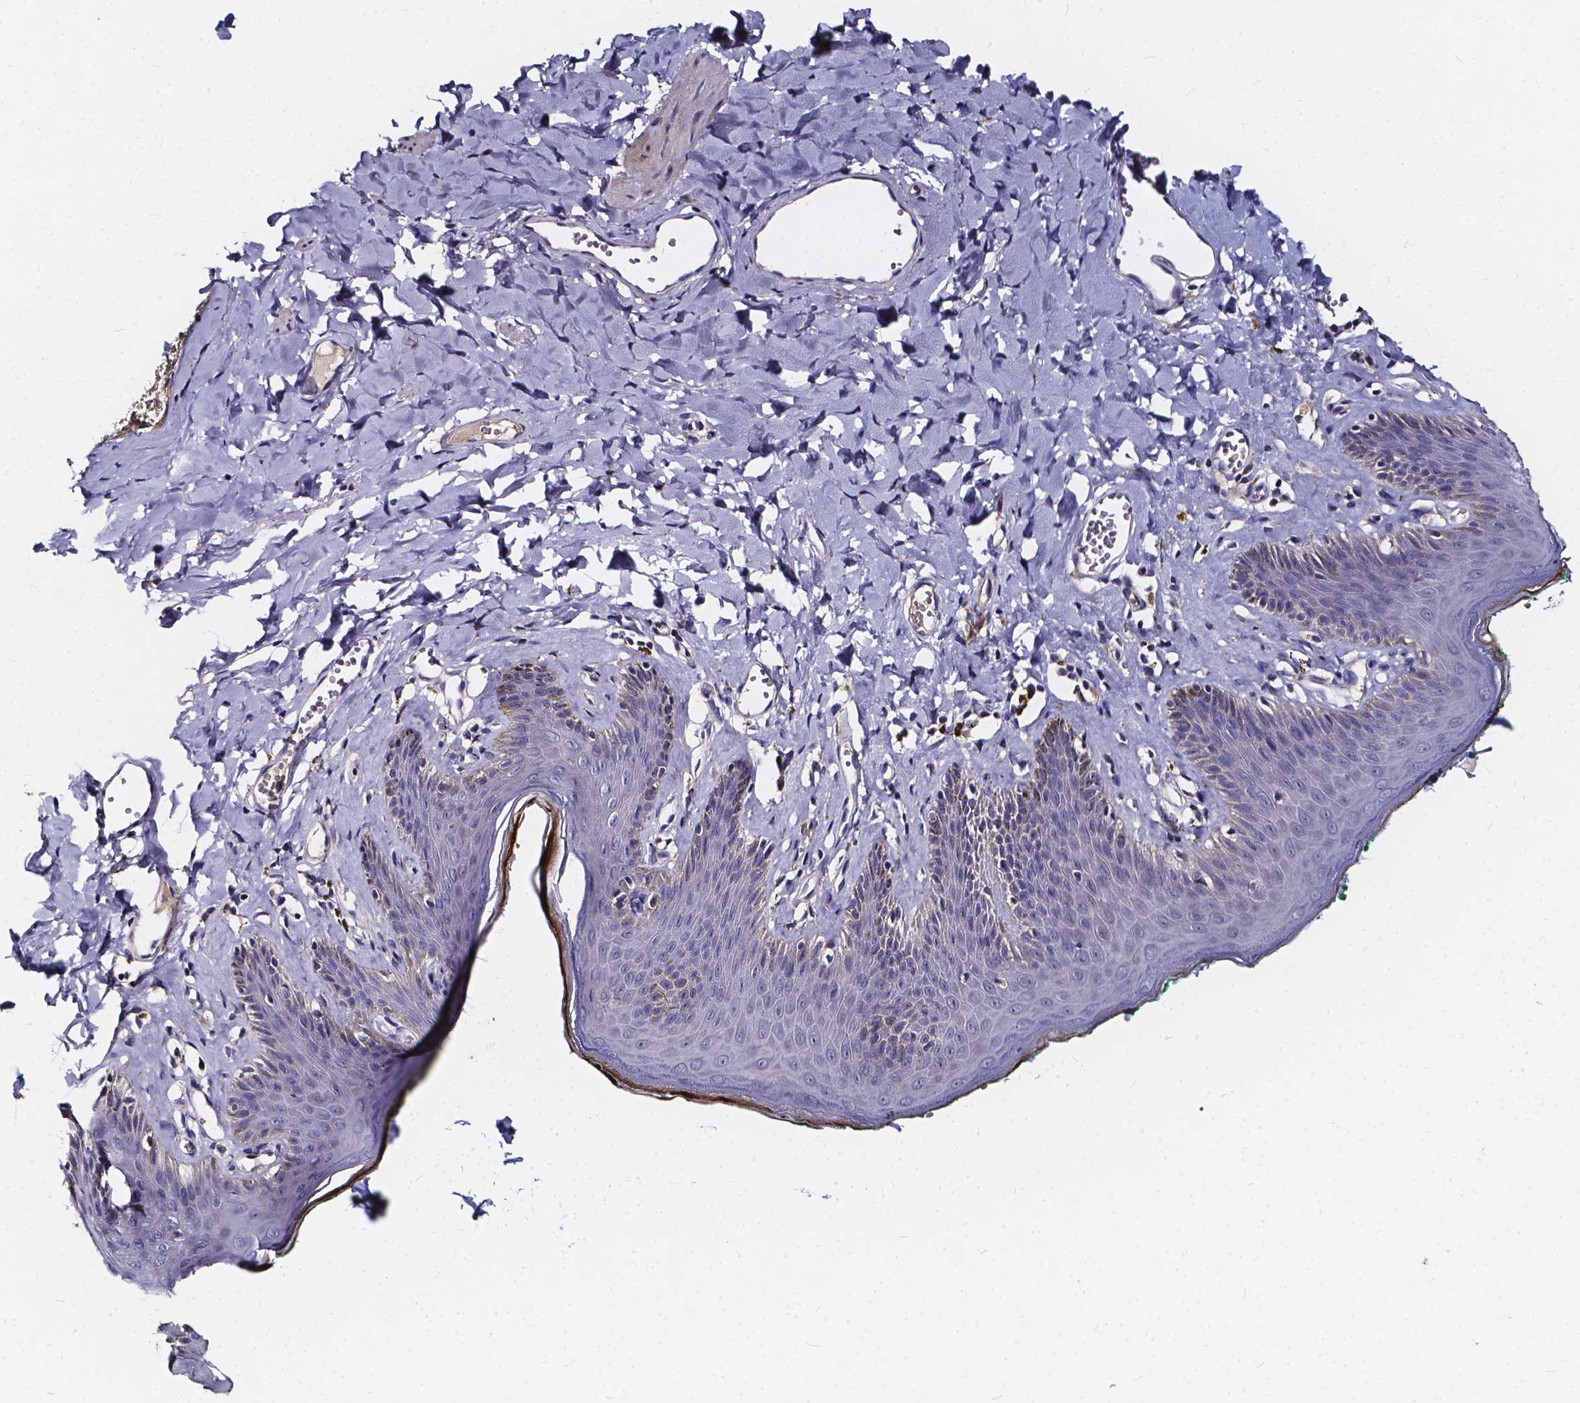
{"staining": {"intensity": "weak", "quantity": "<25%", "location": "cytoplasmic/membranous"}, "tissue": "skin", "cell_type": "Epidermal cells", "image_type": "normal", "snomed": [{"axis": "morphology", "description": "Normal tissue, NOS"}, {"axis": "topography", "description": "Vulva"}, {"axis": "topography", "description": "Peripheral nerve tissue"}], "caption": "IHC photomicrograph of normal skin: skin stained with DAB exhibits no significant protein positivity in epidermal cells.", "gene": "SOWAHA", "patient": {"sex": "female", "age": 66}}